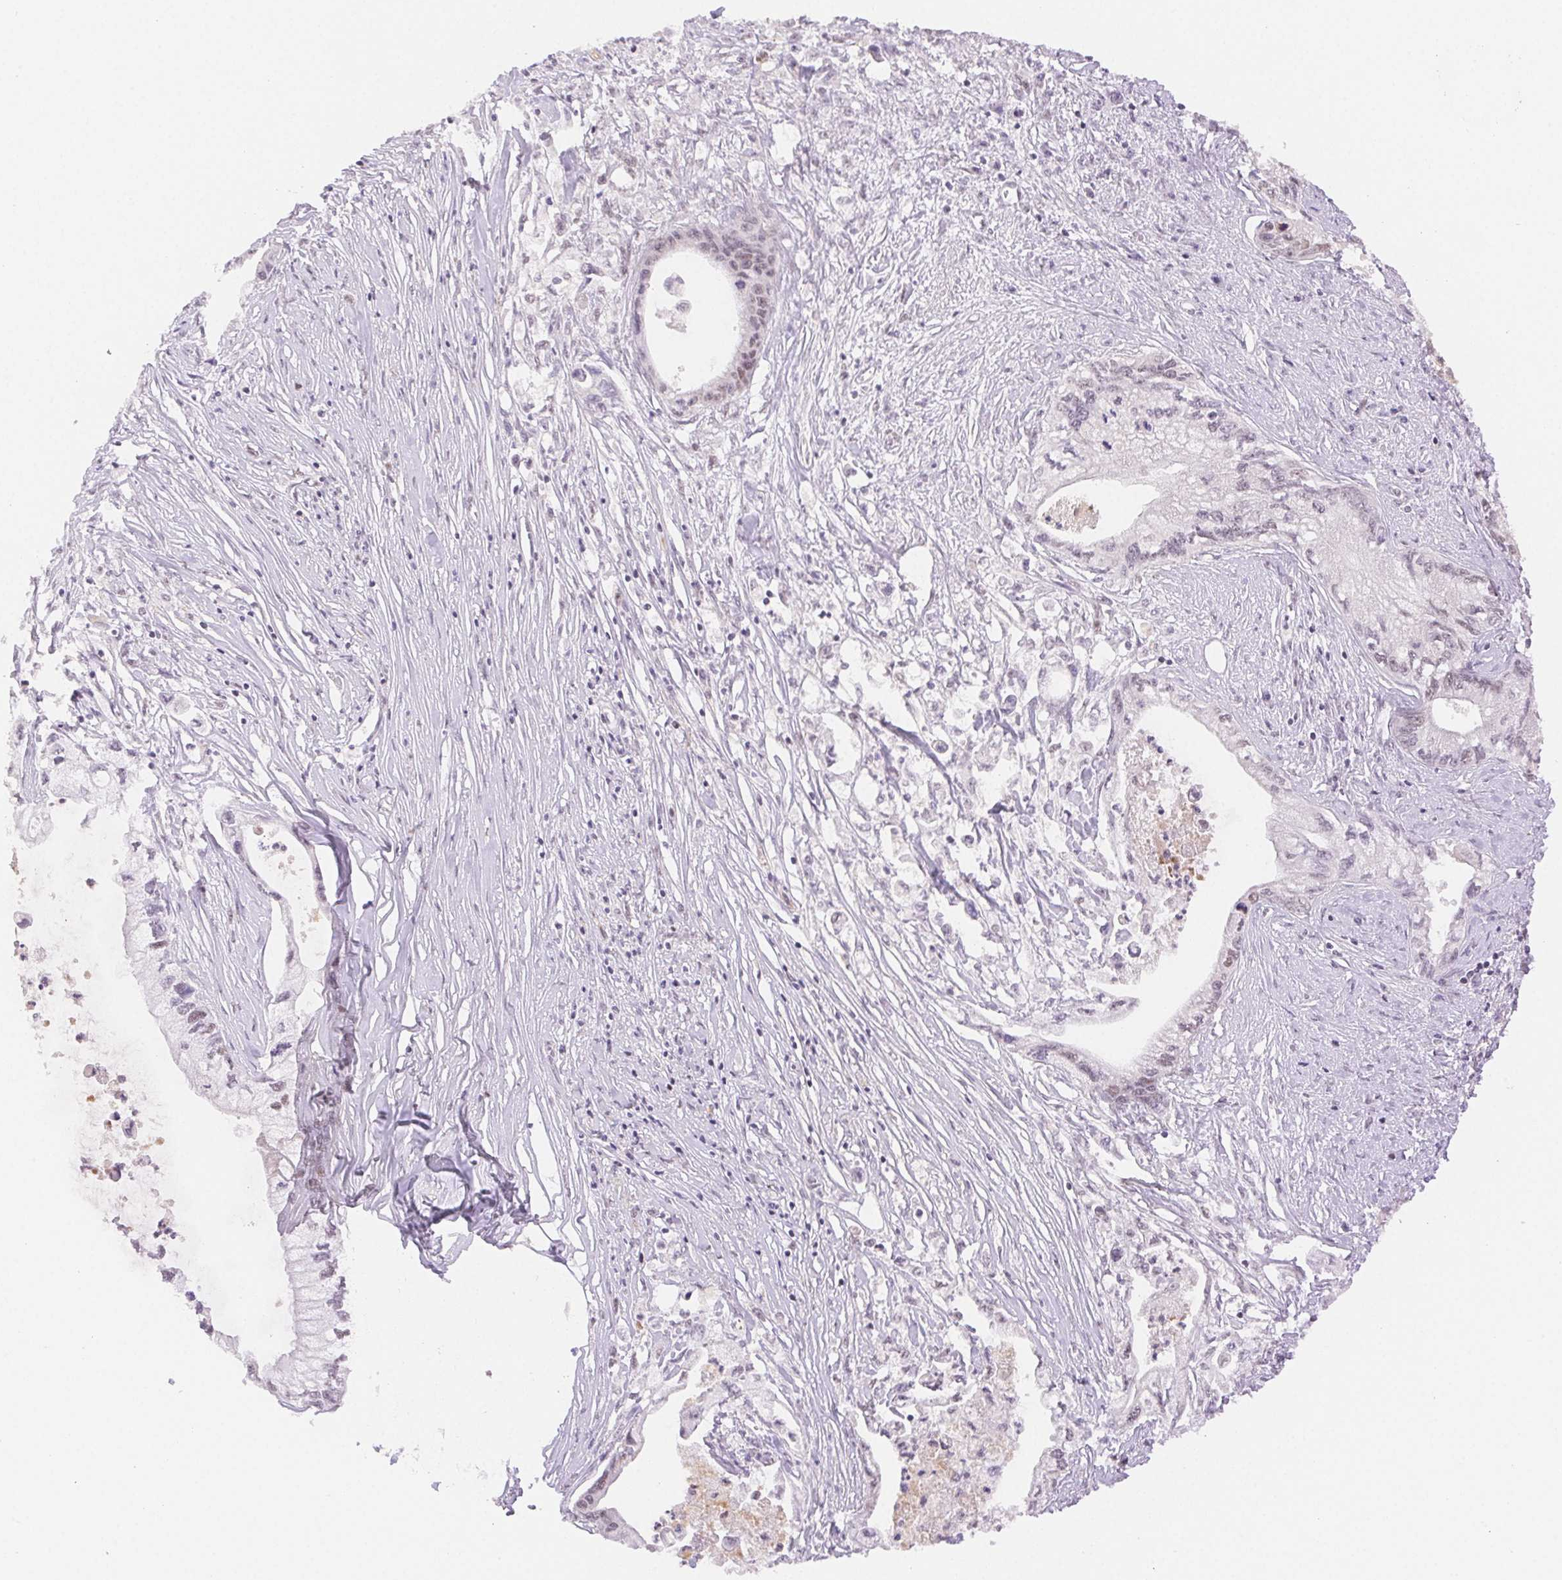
{"staining": {"intensity": "weak", "quantity": "<25%", "location": "nuclear"}, "tissue": "pancreatic cancer", "cell_type": "Tumor cells", "image_type": "cancer", "snomed": [{"axis": "morphology", "description": "Adenocarcinoma, NOS"}, {"axis": "topography", "description": "Pancreas"}], "caption": "Tumor cells are negative for brown protein staining in pancreatic cancer. The staining is performed using DAB brown chromogen with nuclei counter-stained in using hematoxylin.", "gene": "H2AZ2", "patient": {"sex": "male", "age": 61}}